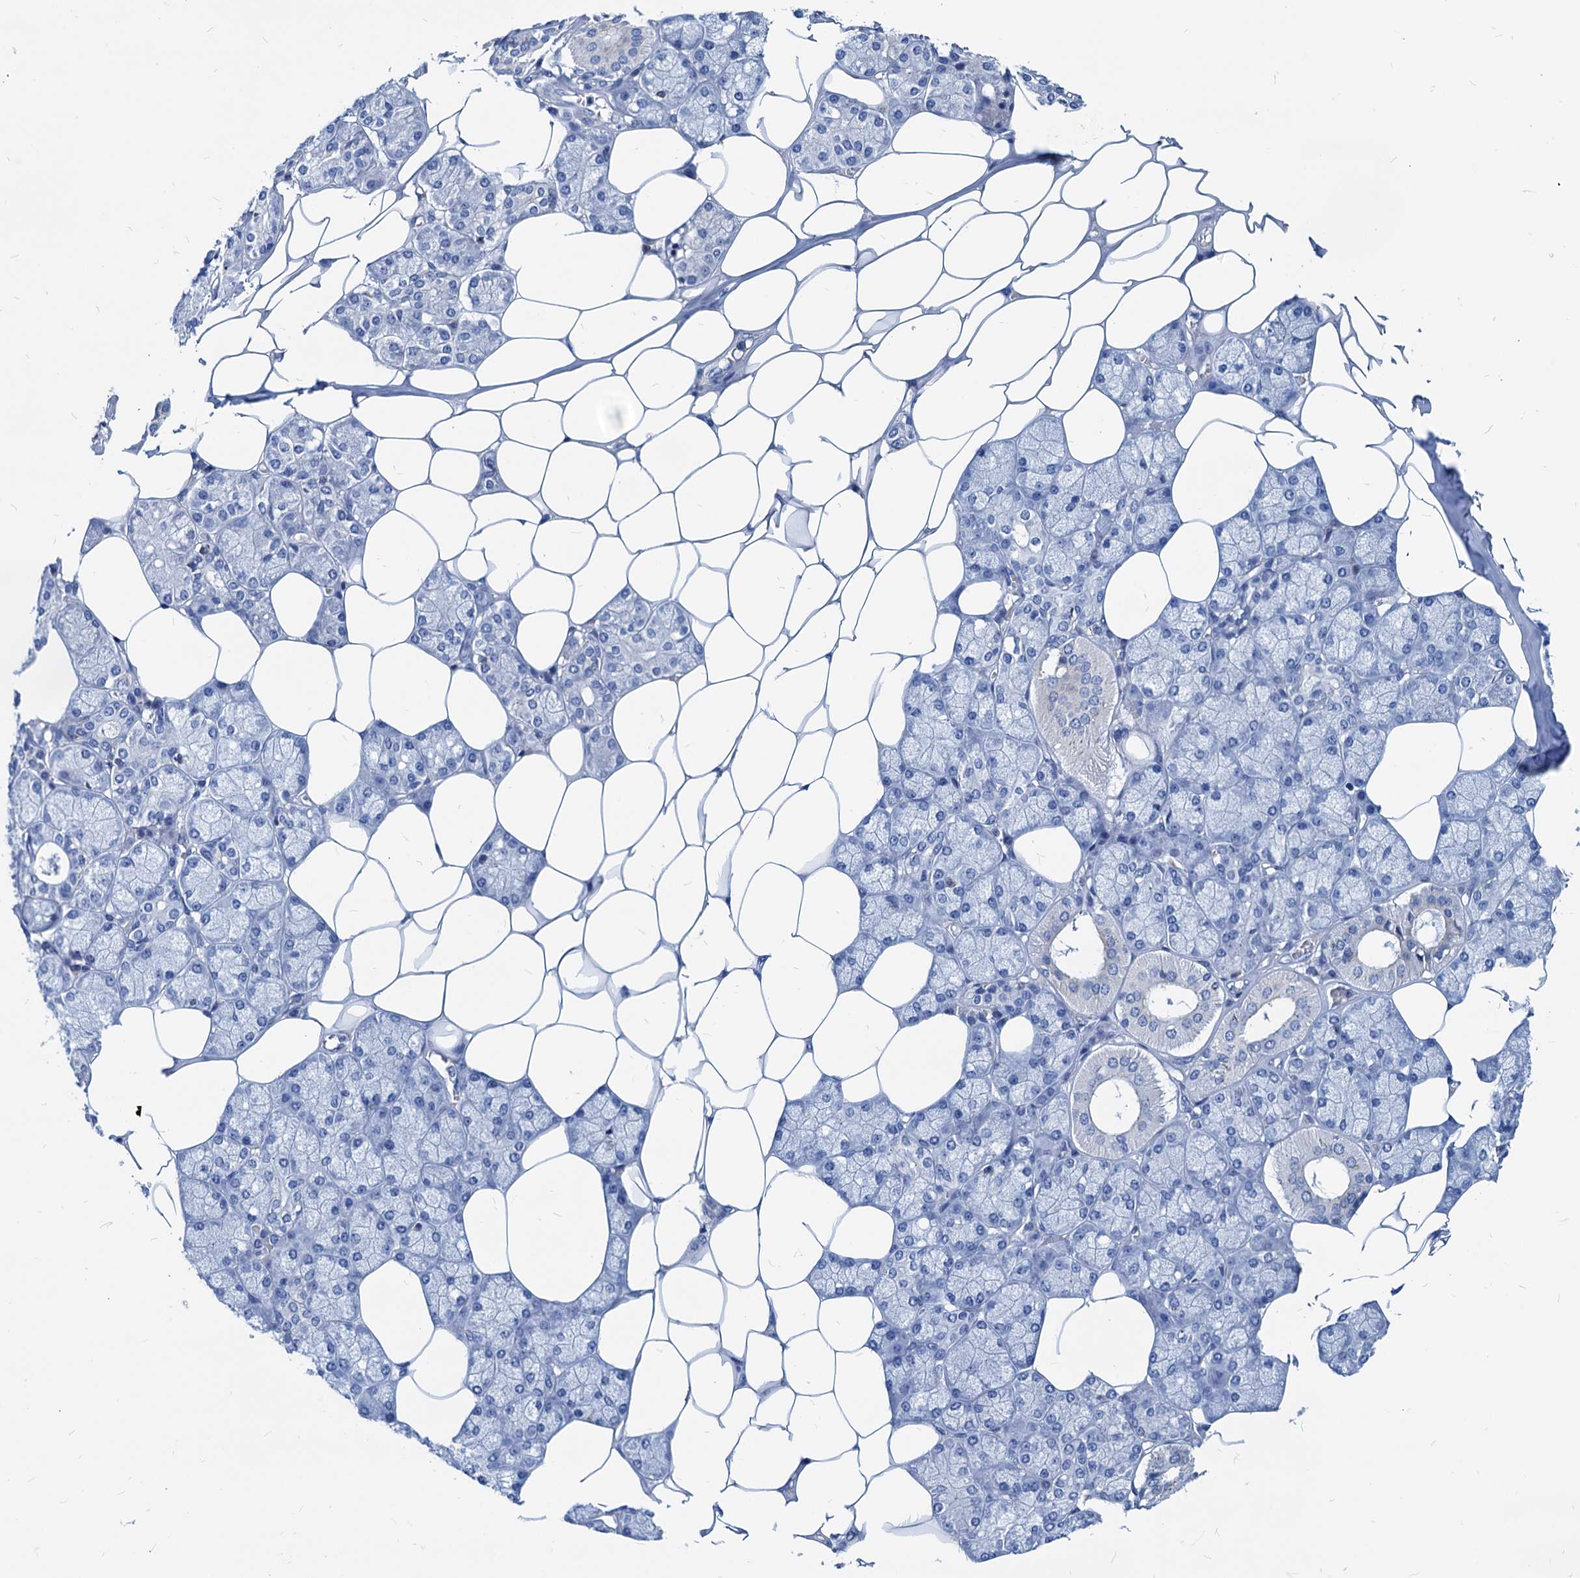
{"staining": {"intensity": "negative", "quantity": "none", "location": "none"}, "tissue": "salivary gland", "cell_type": "Glandular cells", "image_type": "normal", "snomed": [{"axis": "morphology", "description": "Normal tissue, NOS"}, {"axis": "topography", "description": "Salivary gland"}], "caption": "An immunohistochemistry image of benign salivary gland is shown. There is no staining in glandular cells of salivary gland. (DAB IHC with hematoxylin counter stain).", "gene": "LCP2", "patient": {"sex": "male", "age": 62}}